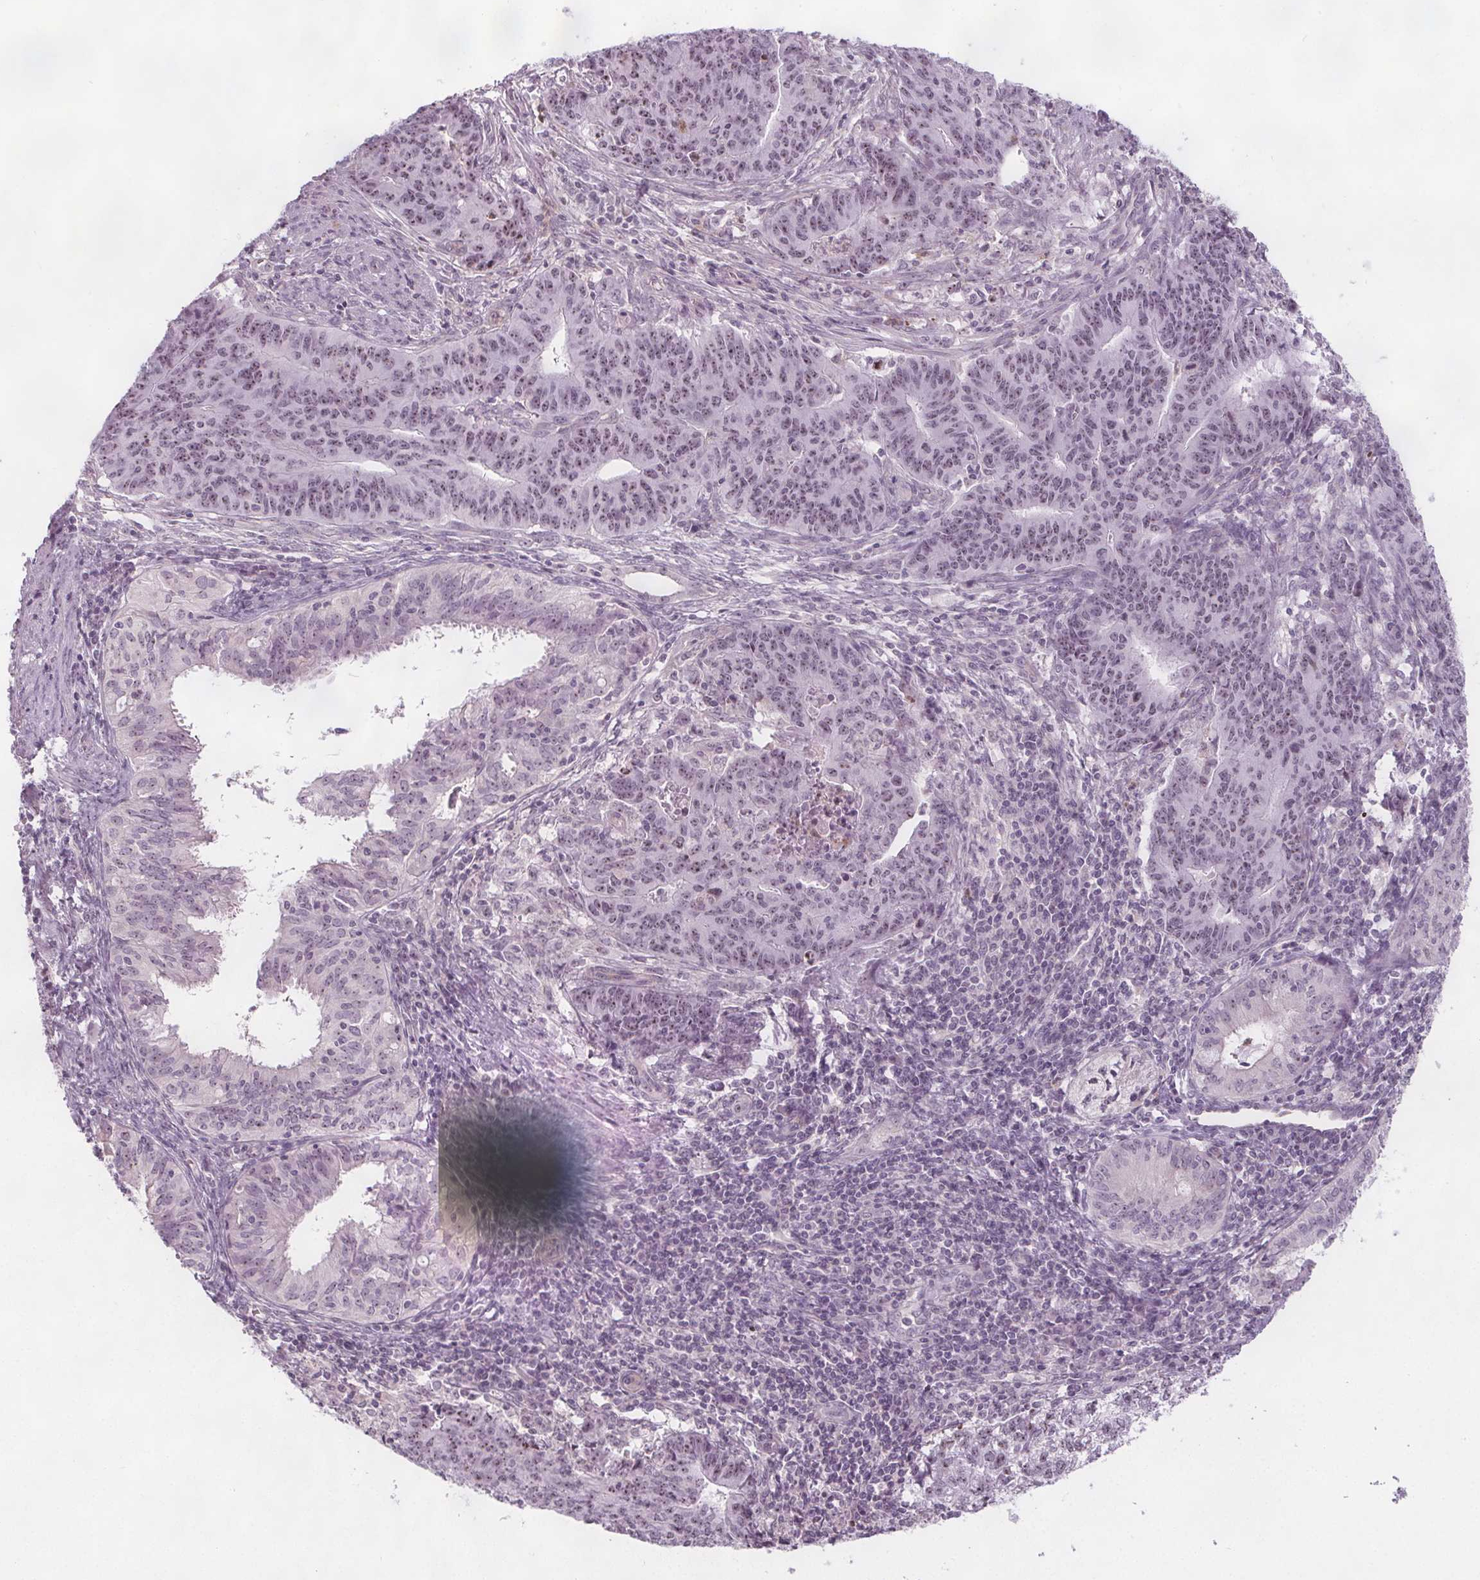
{"staining": {"intensity": "moderate", "quantity": "25%-75%", "location": "nuclear"}, "tissue": "endometrial cancer", "cell_type": "Tumor cells", "image_type": "cancer", "snomed": [{"axis": "morphology", "description": "Adenocarcinoma, NOS"}, {"axis": "topography", "description": "Endometrium"}], "caption": "Protein expression analysis of endometrial cancer (adenocarcinoma) reveals moderate nuclear positivity in about 25%-75% of tumor cells.", "gene": "NOLC1", "patient": {"sex": "female", "age": 59}}